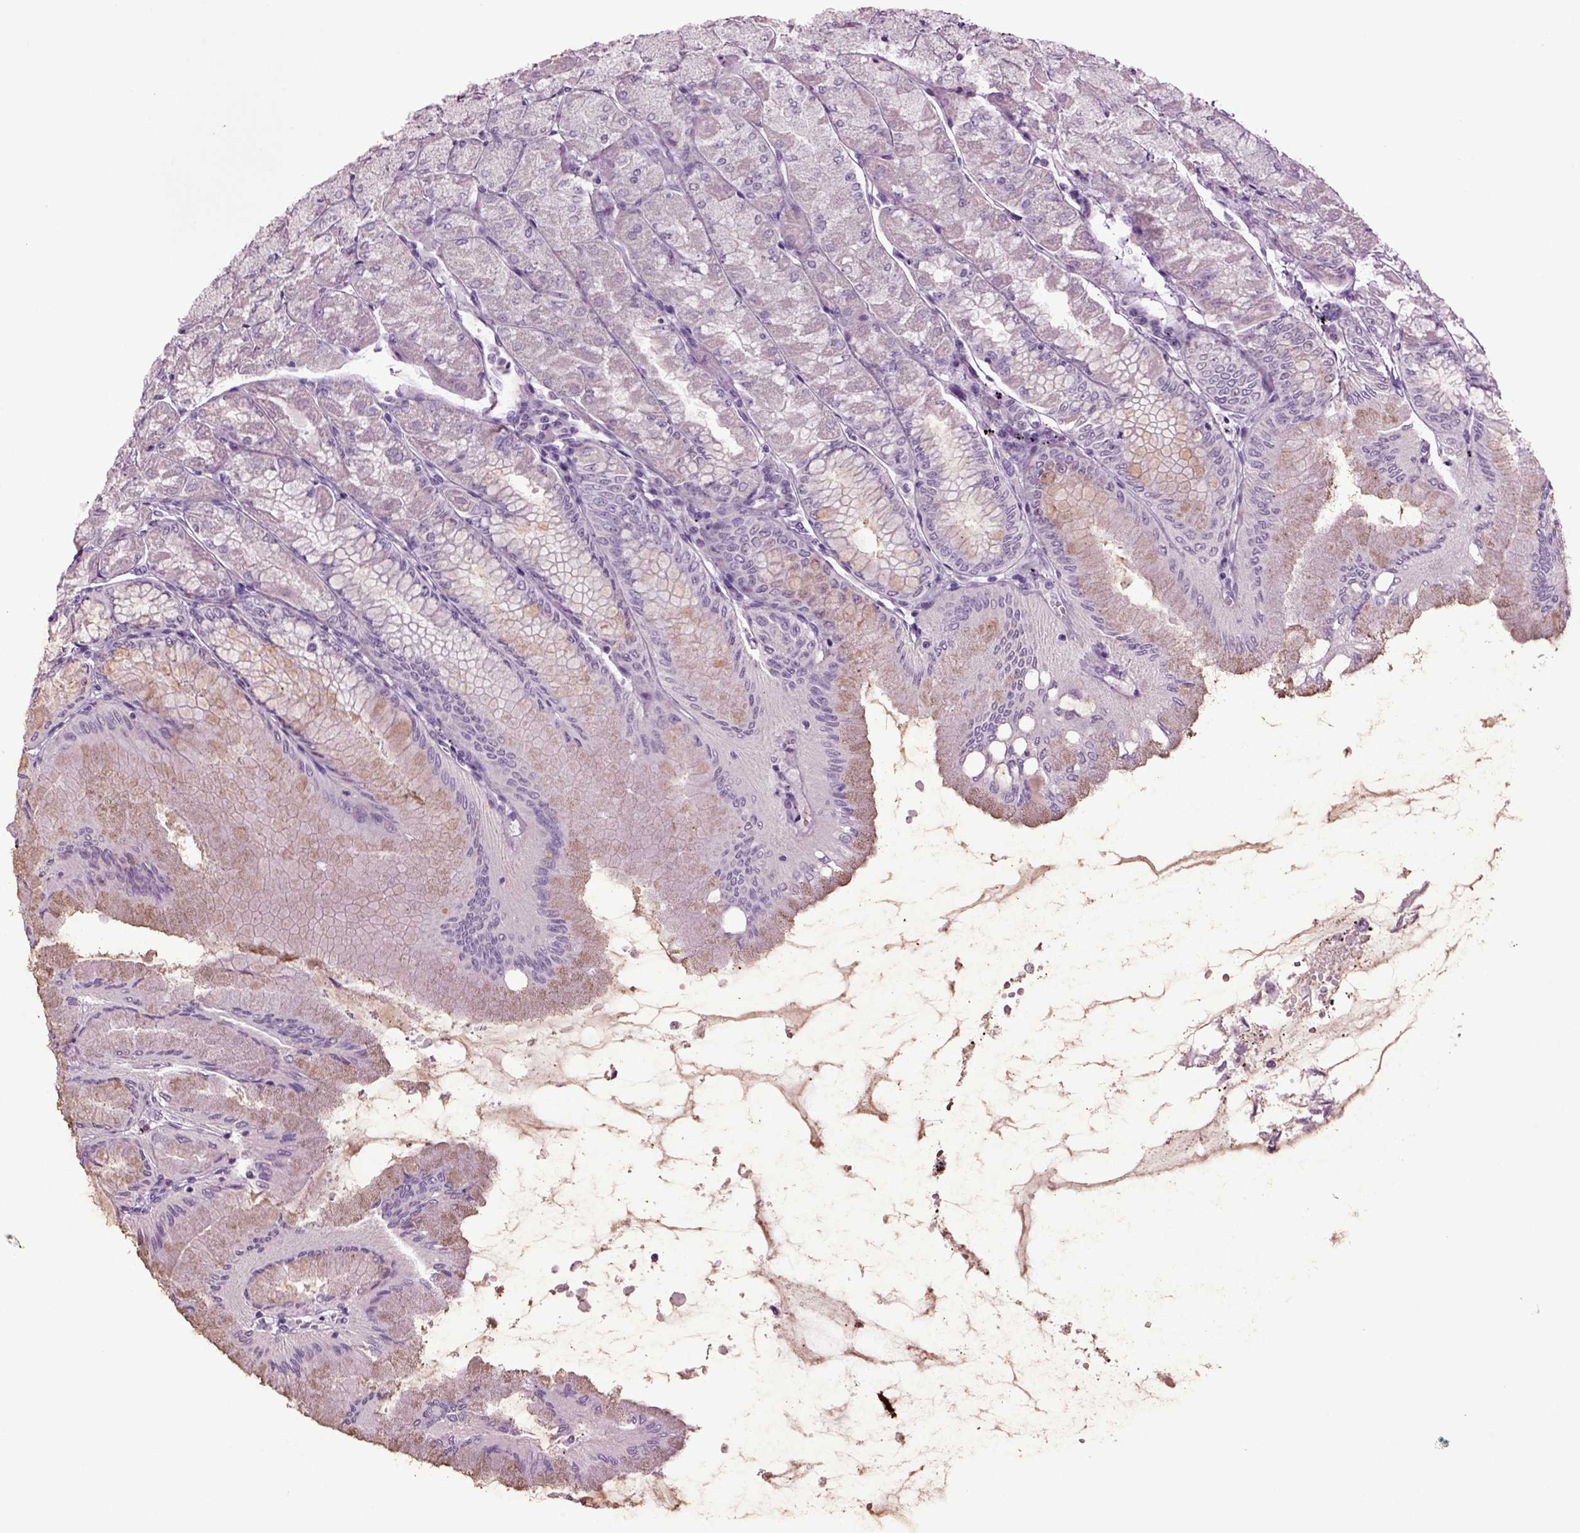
{"staining": {"intensity": "weak", "quantity": "<25%", "location": "cytoplasmic/membranous"}, "tissue": "stomach", "cell_type": "Glandular cells", "image_type": "normal", "snomed": [{"axis": "morphology", "description": "Normal tissue, NOS"}, {"axis": "topography", "description": "Stomach, upper"}], "caption": "This image is of benign stomach stained with immunohistochemistry (IHC) to label a protein in brown with the nuclei are counter-stained blue. There is no staining in glandular cells.", "gene": "SLC17A6", "patient": {"sex": "male", "age": 60}}